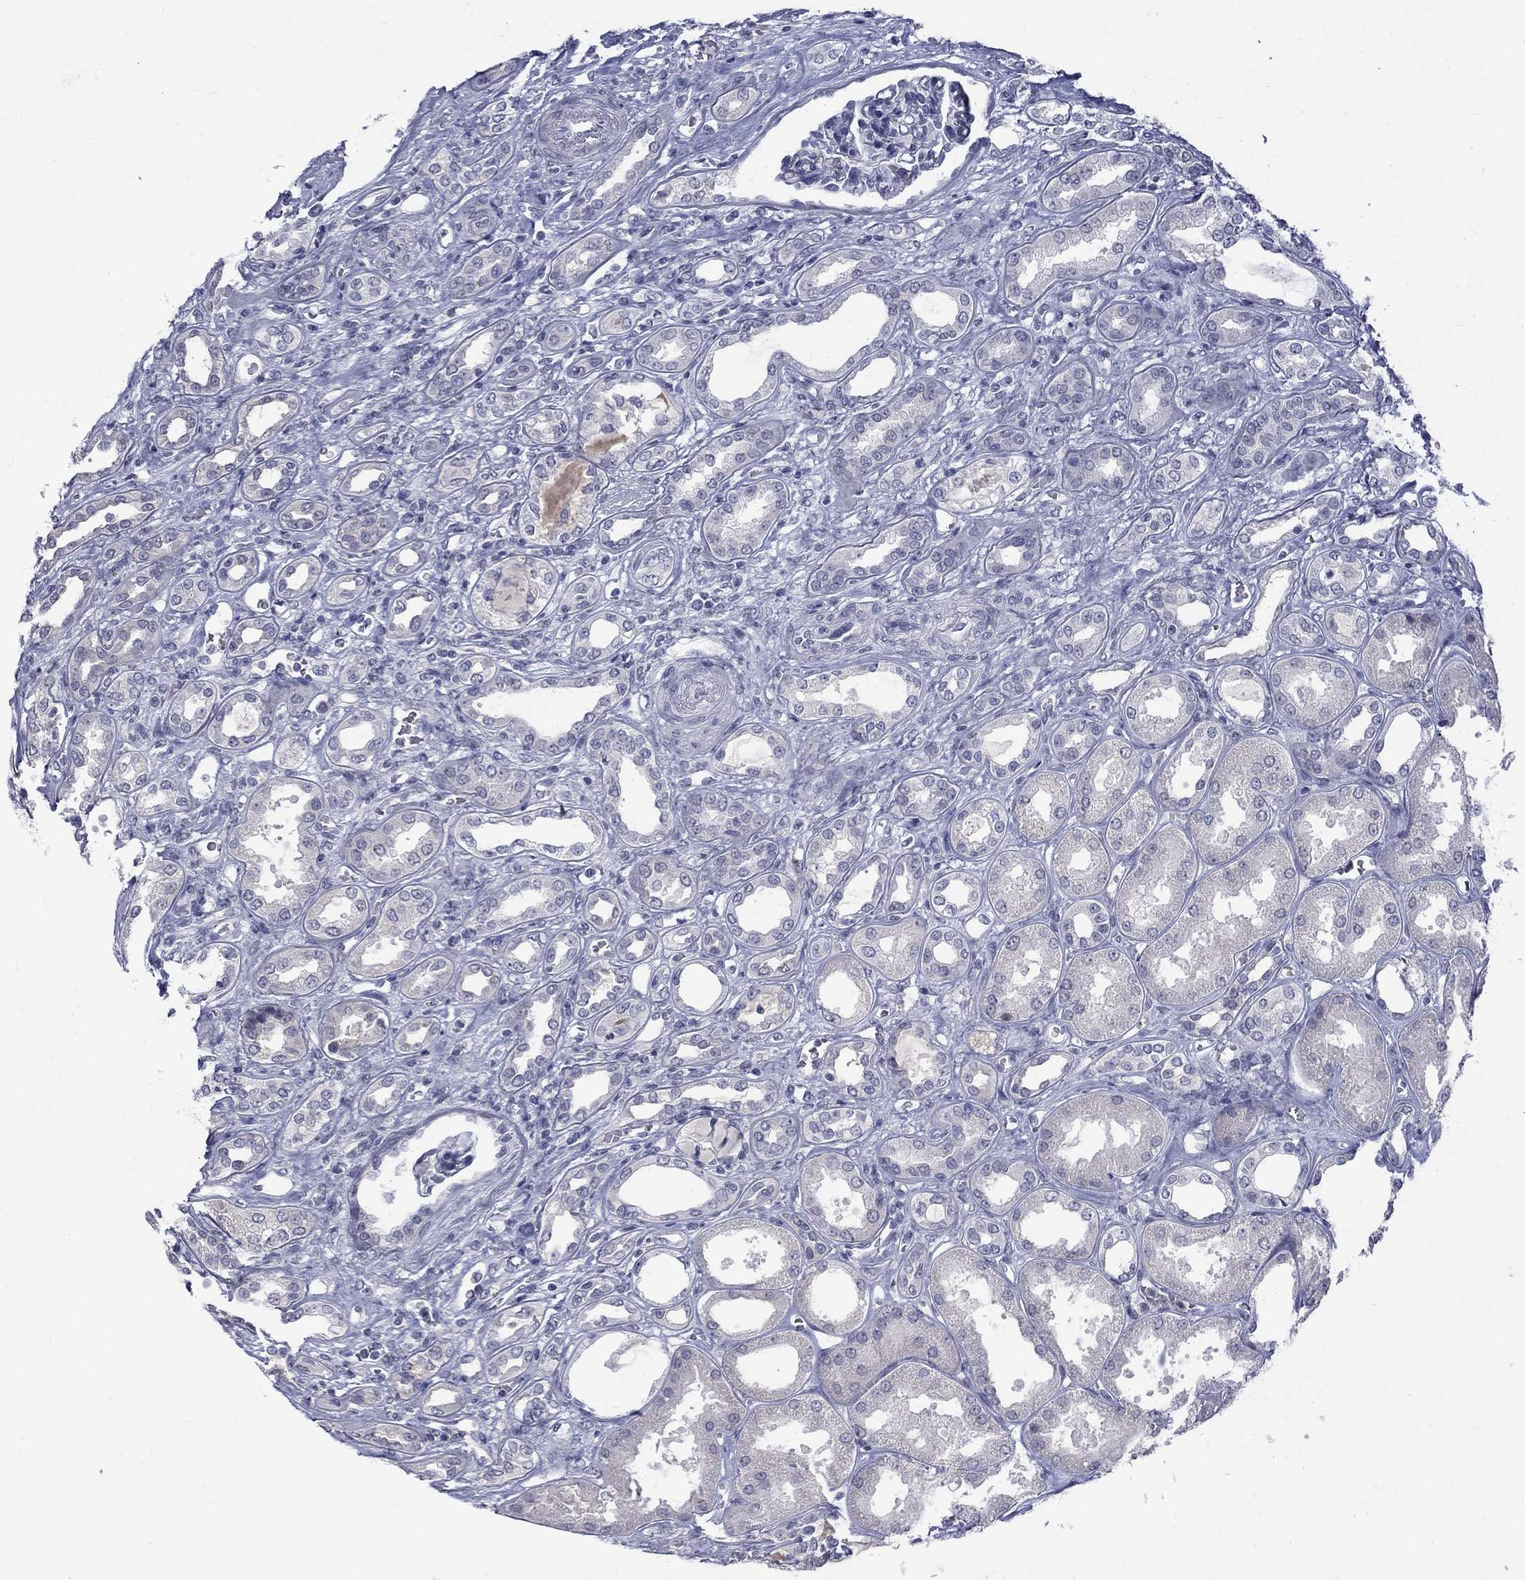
{"staining": {"intensity": "negative", "quantity": "none", "location": "none"}, "tissue": "renal cancer", "cell_type": "Tumor cells", "image_type": "cancer", "snomed": [{"axis": "morphology", "description": "Adenocarcinoma, NOS"}, {"axis": "topography", "description": "Kidney"}], "caption": "This is a histopathology image of immunohistochemistry staining of renal cancer, which shows no expression in tumor cells.", "gene": "CTNND2", "patient": {"sex": "male", "age": 63}}